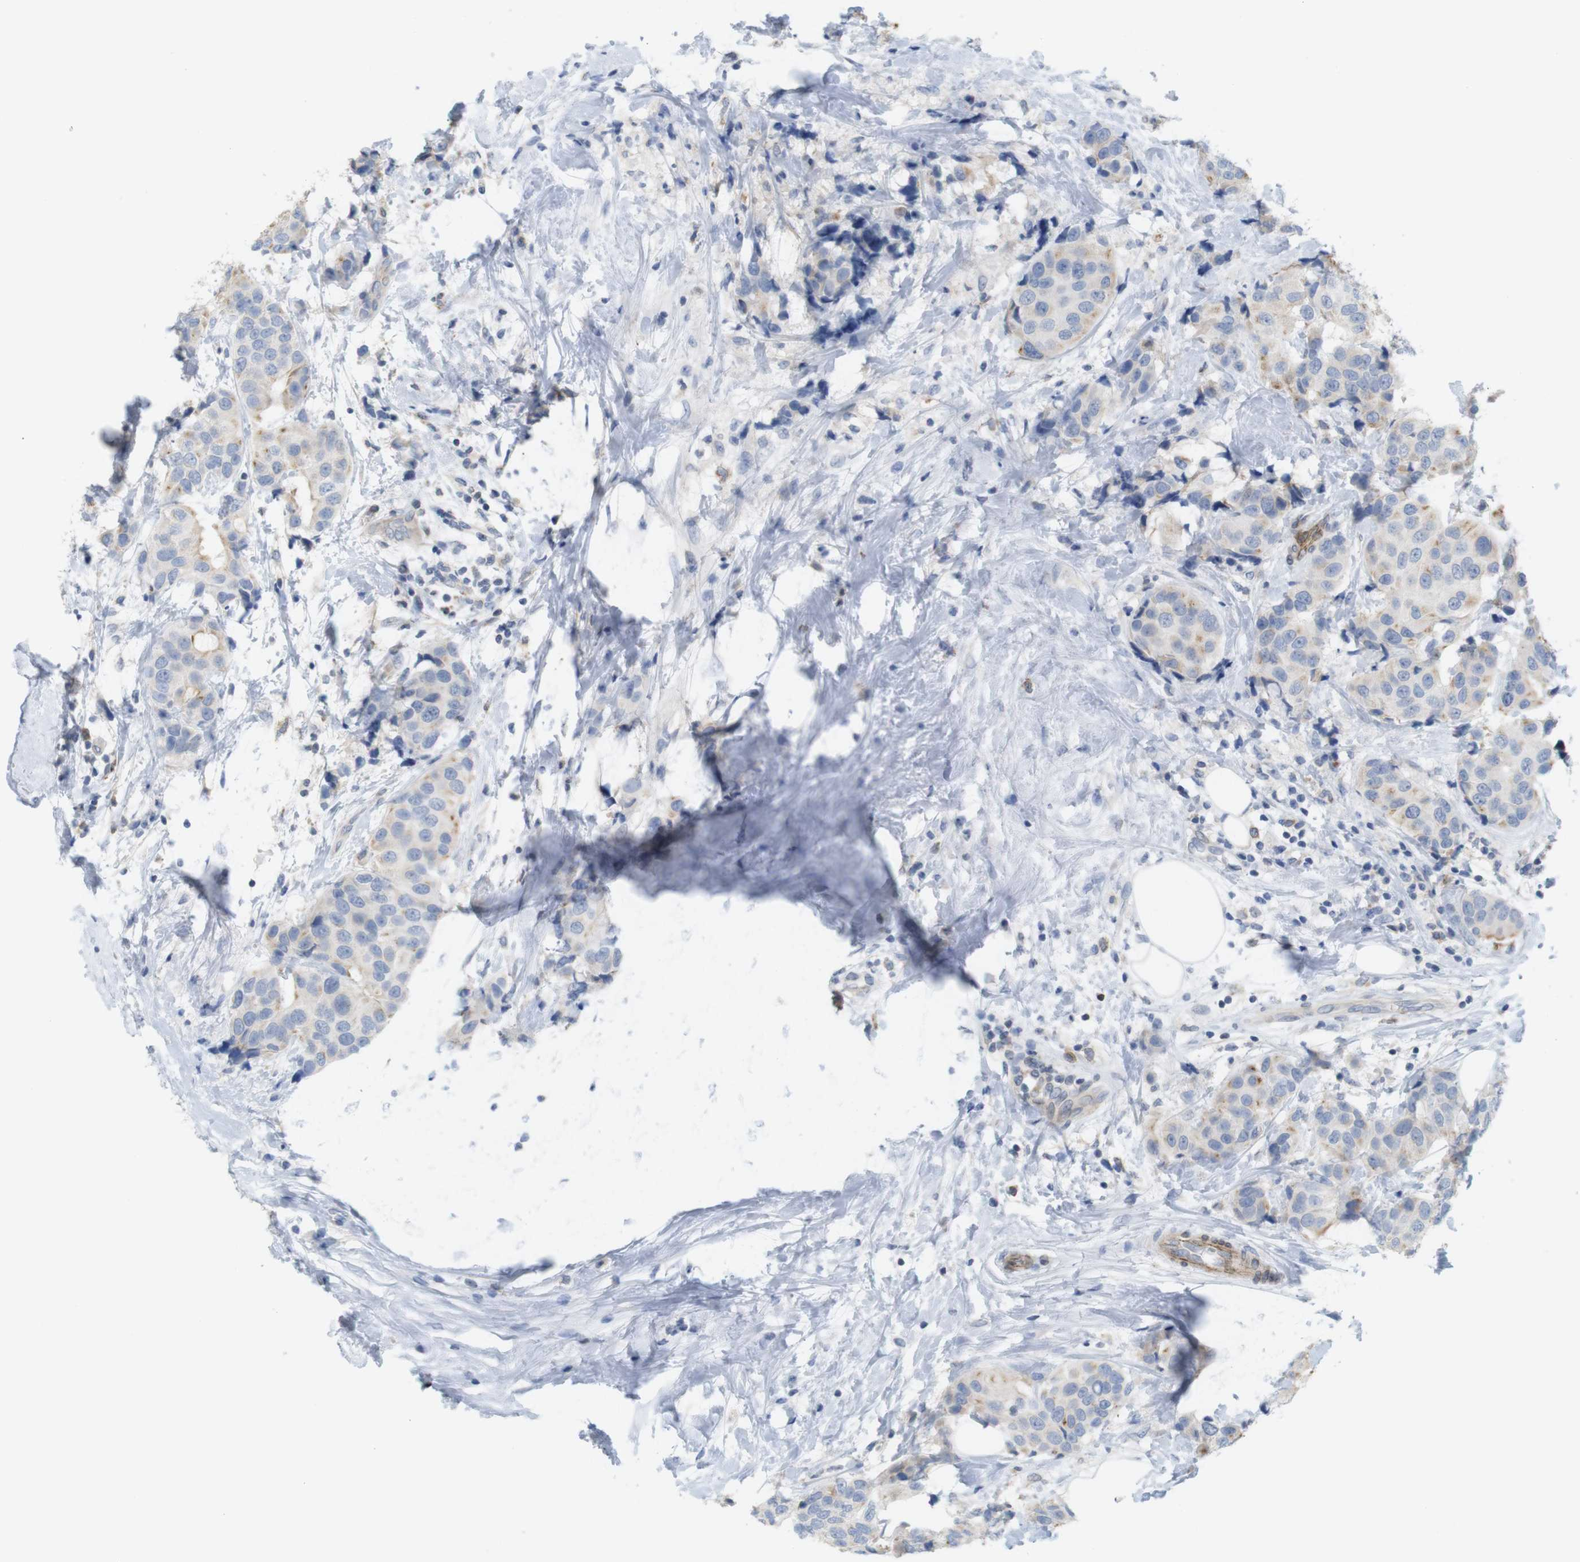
{"staining": {"intensity": "moderate", "quantity": "<25%", "location": "cytoplasmic/membranous"}, "tissue": "breast cancer", "cell_type": "Tumor cells", "image_type": "cancer", "snomed": [{"axis": "morphology", "description": "Normal tissue, NOS"}, {"axis": "morphology", "description": "Duct carcinoma"}, {"axis": "topography", "description": "Breast"}], "caption": "Immunohistochemical staining of human intraductal carcinoma (breast) reveals low levels of moderate cytoplasmic/membranous staining in approximately <25% of tumor cells. (Stains: DAB in brown, nuclei in blue, Microscopy: brightfield microscopy at high magnification).", "gene": "ITPR1", "patient": {"sex": "female", "age": 39}}